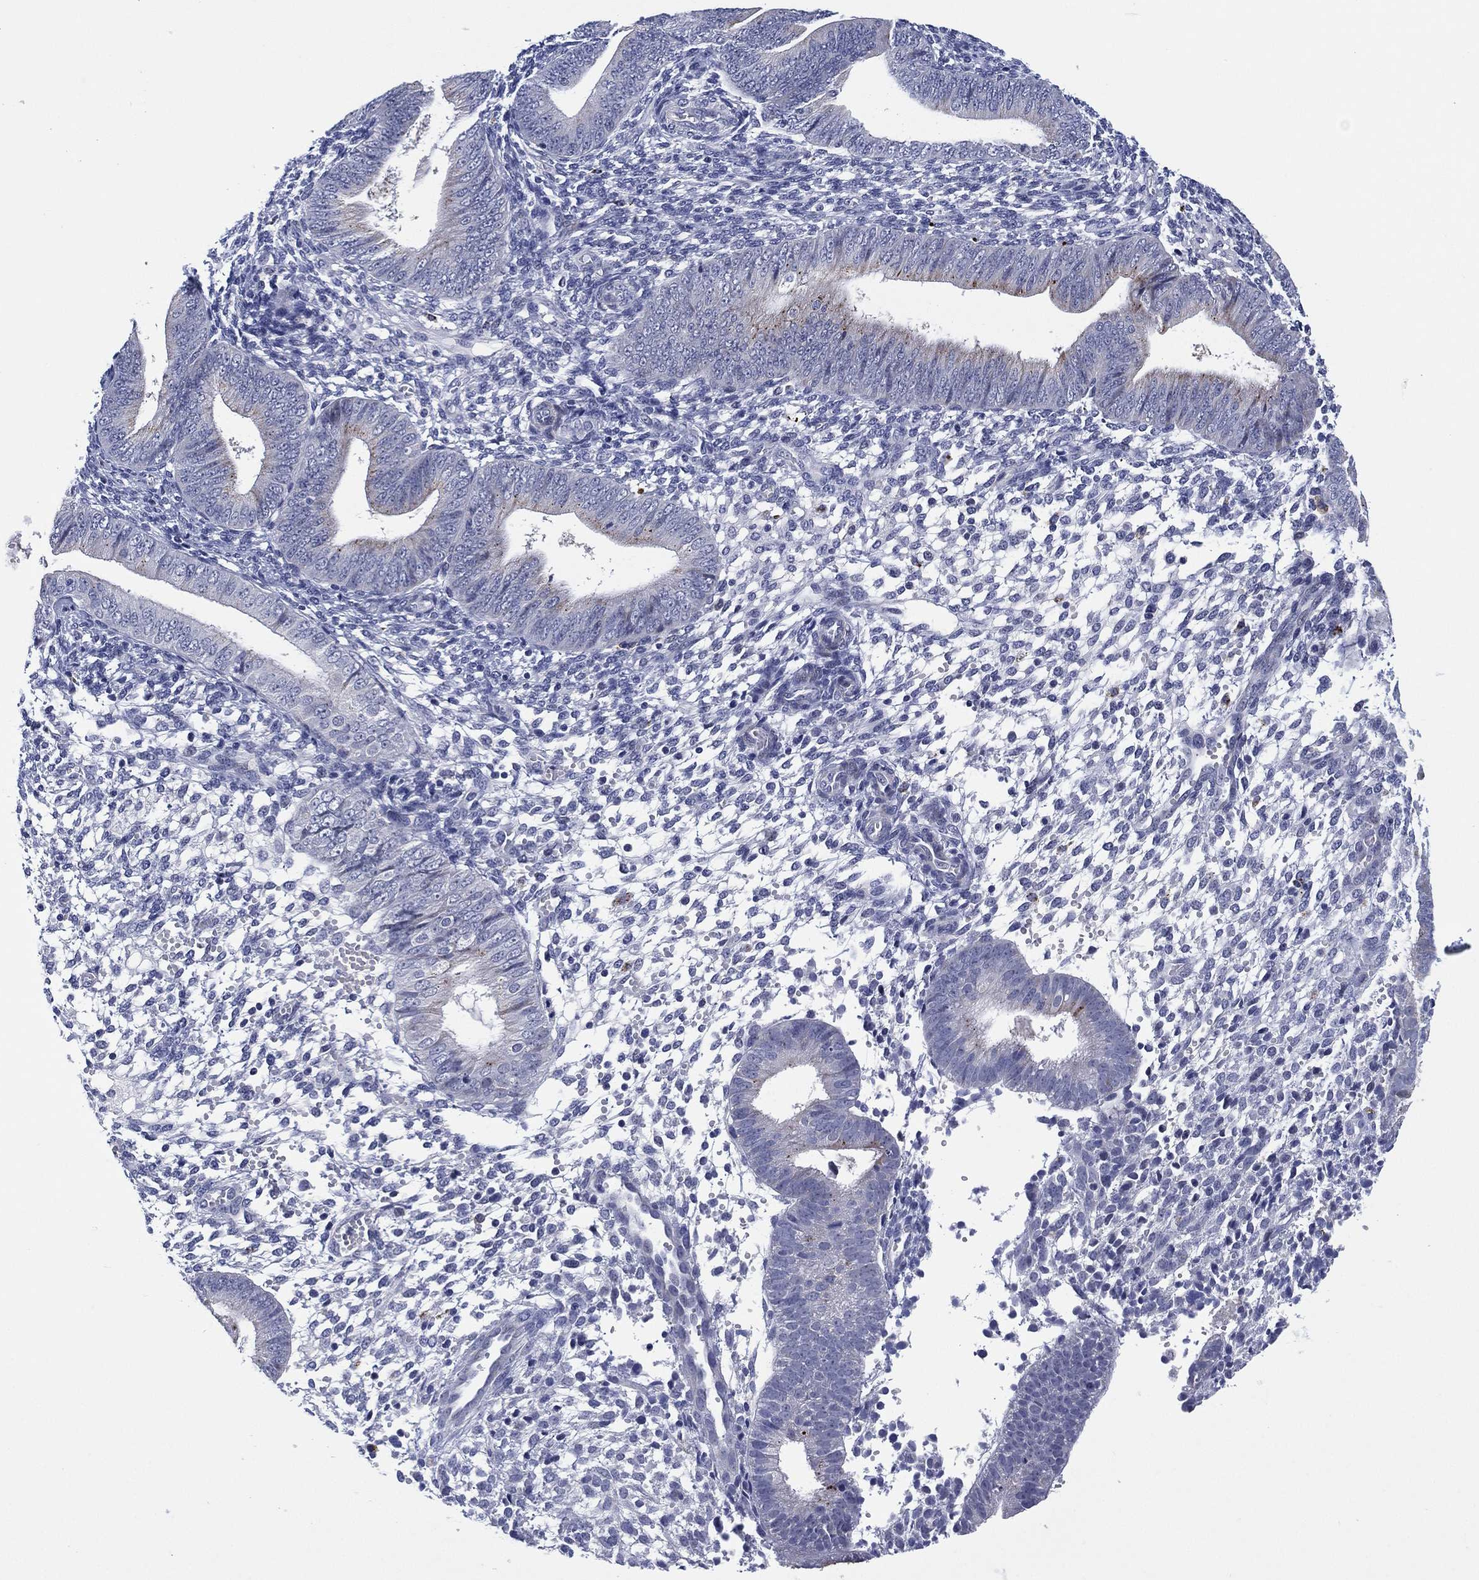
{"staining": {"intensity": "negative", "quantity": "none", "location": "none"}, "tissue": "endometrium", "cell_type": "Cells in endometrial stroma", "image_type": "normal", "snomed": [{"axis": "morphology", "description": "Normal tissue, NOS"}, {"axis": "topography", "description": "Endometrium"}], "caption": "The IHC photomicrograph has no significant staining in cells in endometrial stroma of endometrium.", "gene": "CLIP3", "patient": {"sex": "female", "age": 39}}